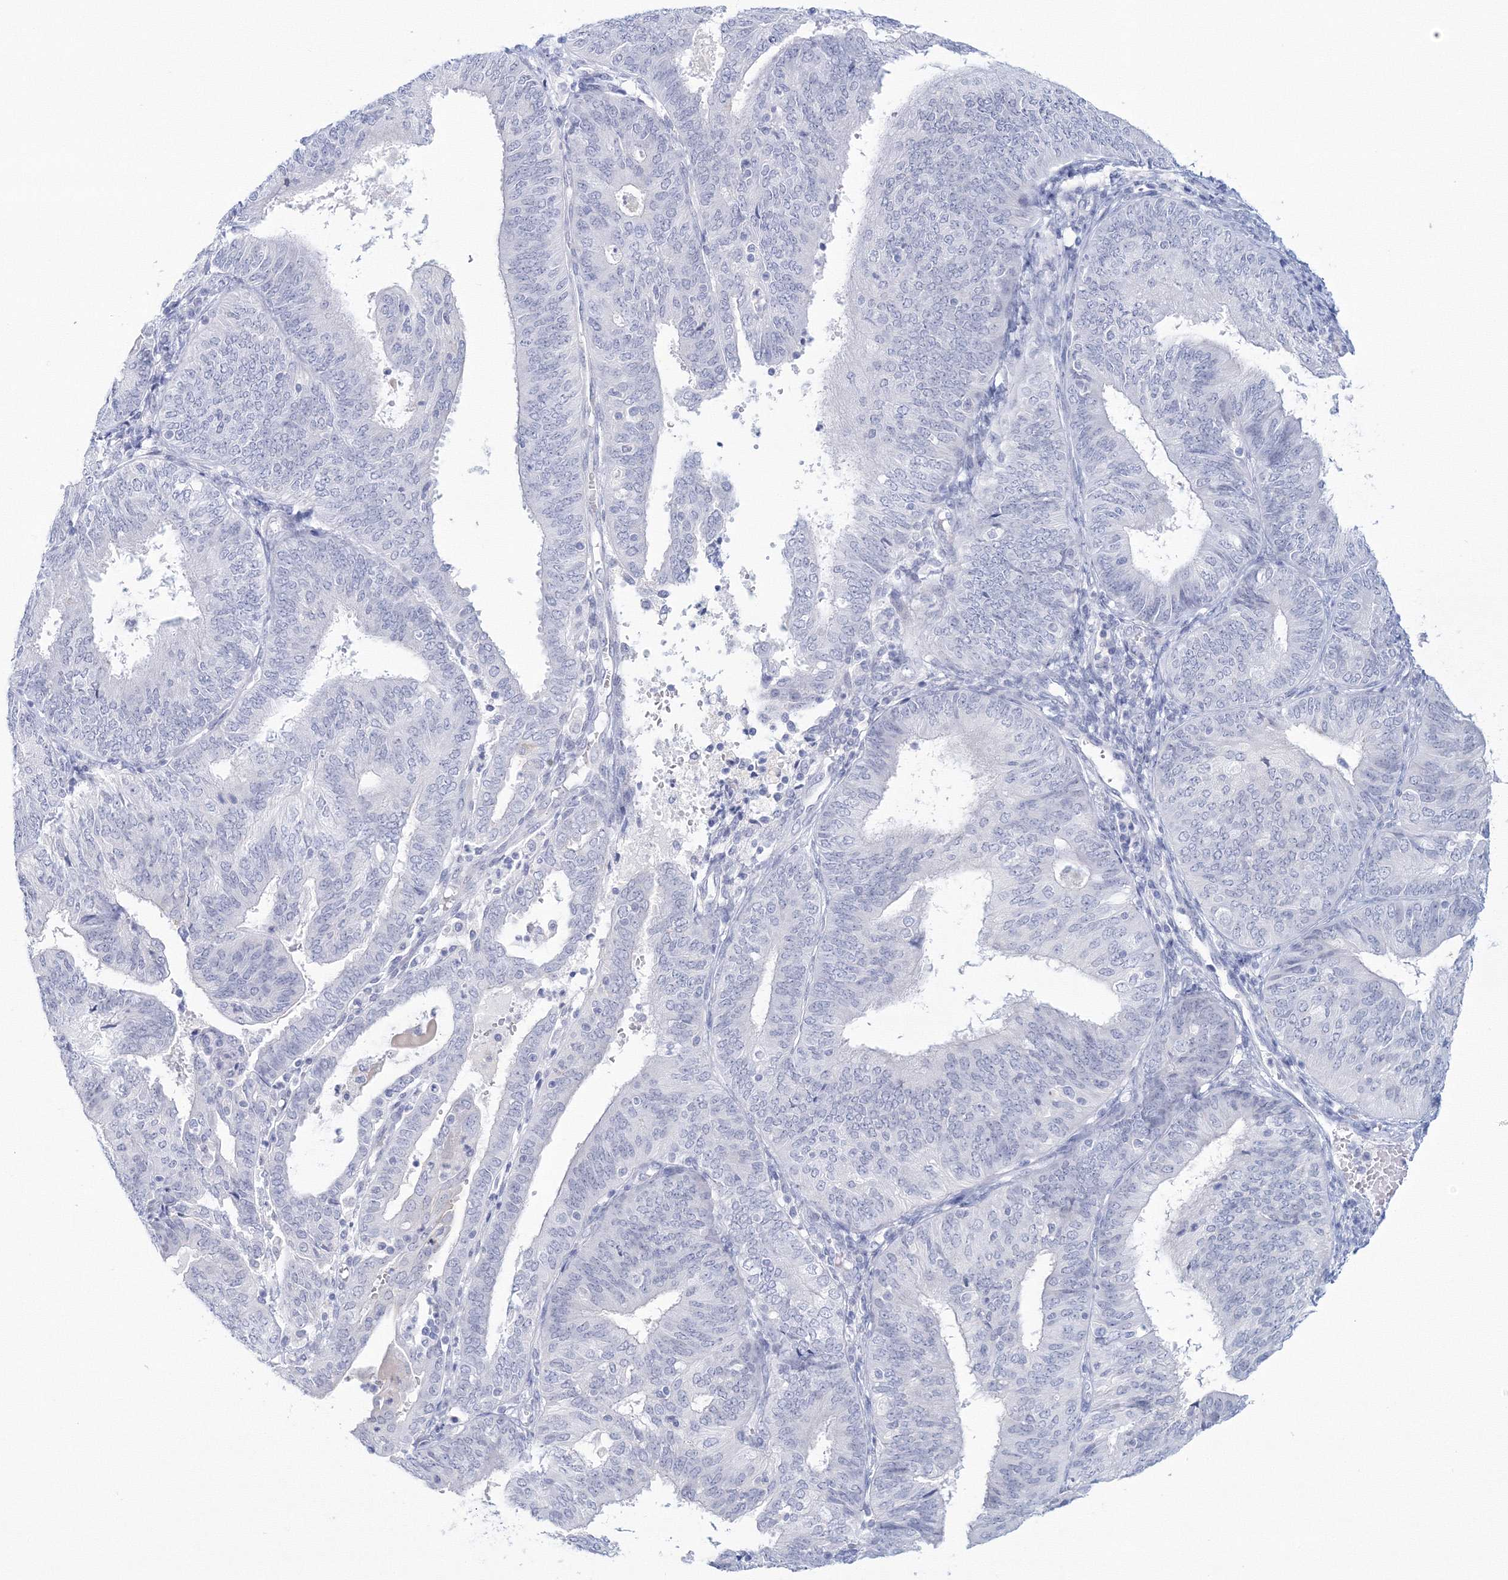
{"staining": {"intensity": "negative", "quantity": "none", "location": "none"}, "tissue": "endometrial cancer", "cell_type": "Tumor cells", "image_type": "cancer", "snomed": [{"axis": "morphology", "description": "Adenocarcinoma, NOS"}, {"axis": "topography", "description": "Endometrium"}], "caption": "Endometrial cancer stained for a protein using immunohistochemistry displays no positivity tumor cells.", "gene": "VSIG1", "patient": {"sex": "female", "age": 58}}